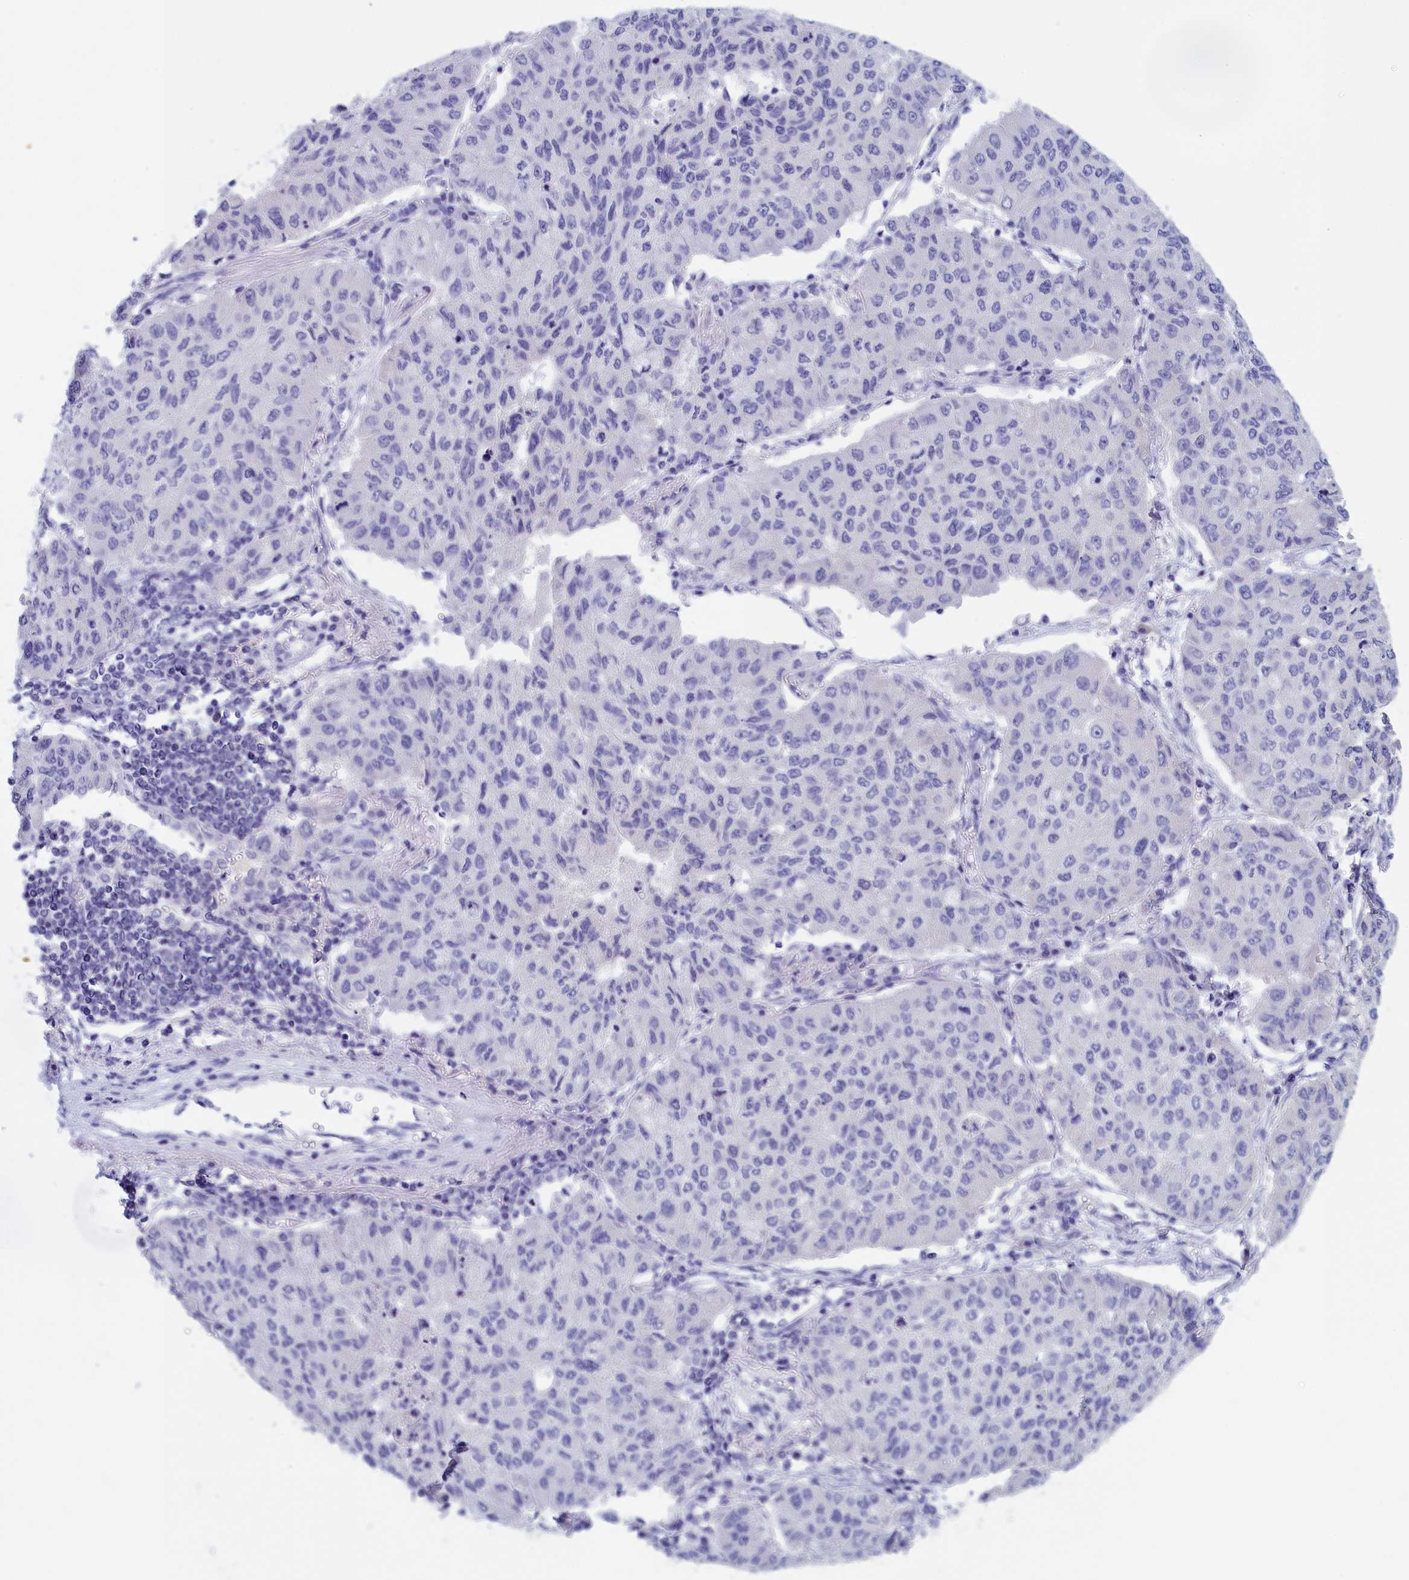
{"staining": {"intensity": "negative", "quantity": "none", "location": "none"}, "tissue": "lung cancer", "cell_type": "Tumor cells", "image_type": "cancer", "snomed": [{"axis": "morphology", "description": "Squamous cell carcinoma, NOS"}, {"axis": "topography", "description": "Lung"}], "caption": "Lung squamous cell carcinoma was stained to show a protein in brown. There is no significant staining in tumor cells.", "gene": "ANKRD2", "patient": {"sex": "male", "age": 74}}